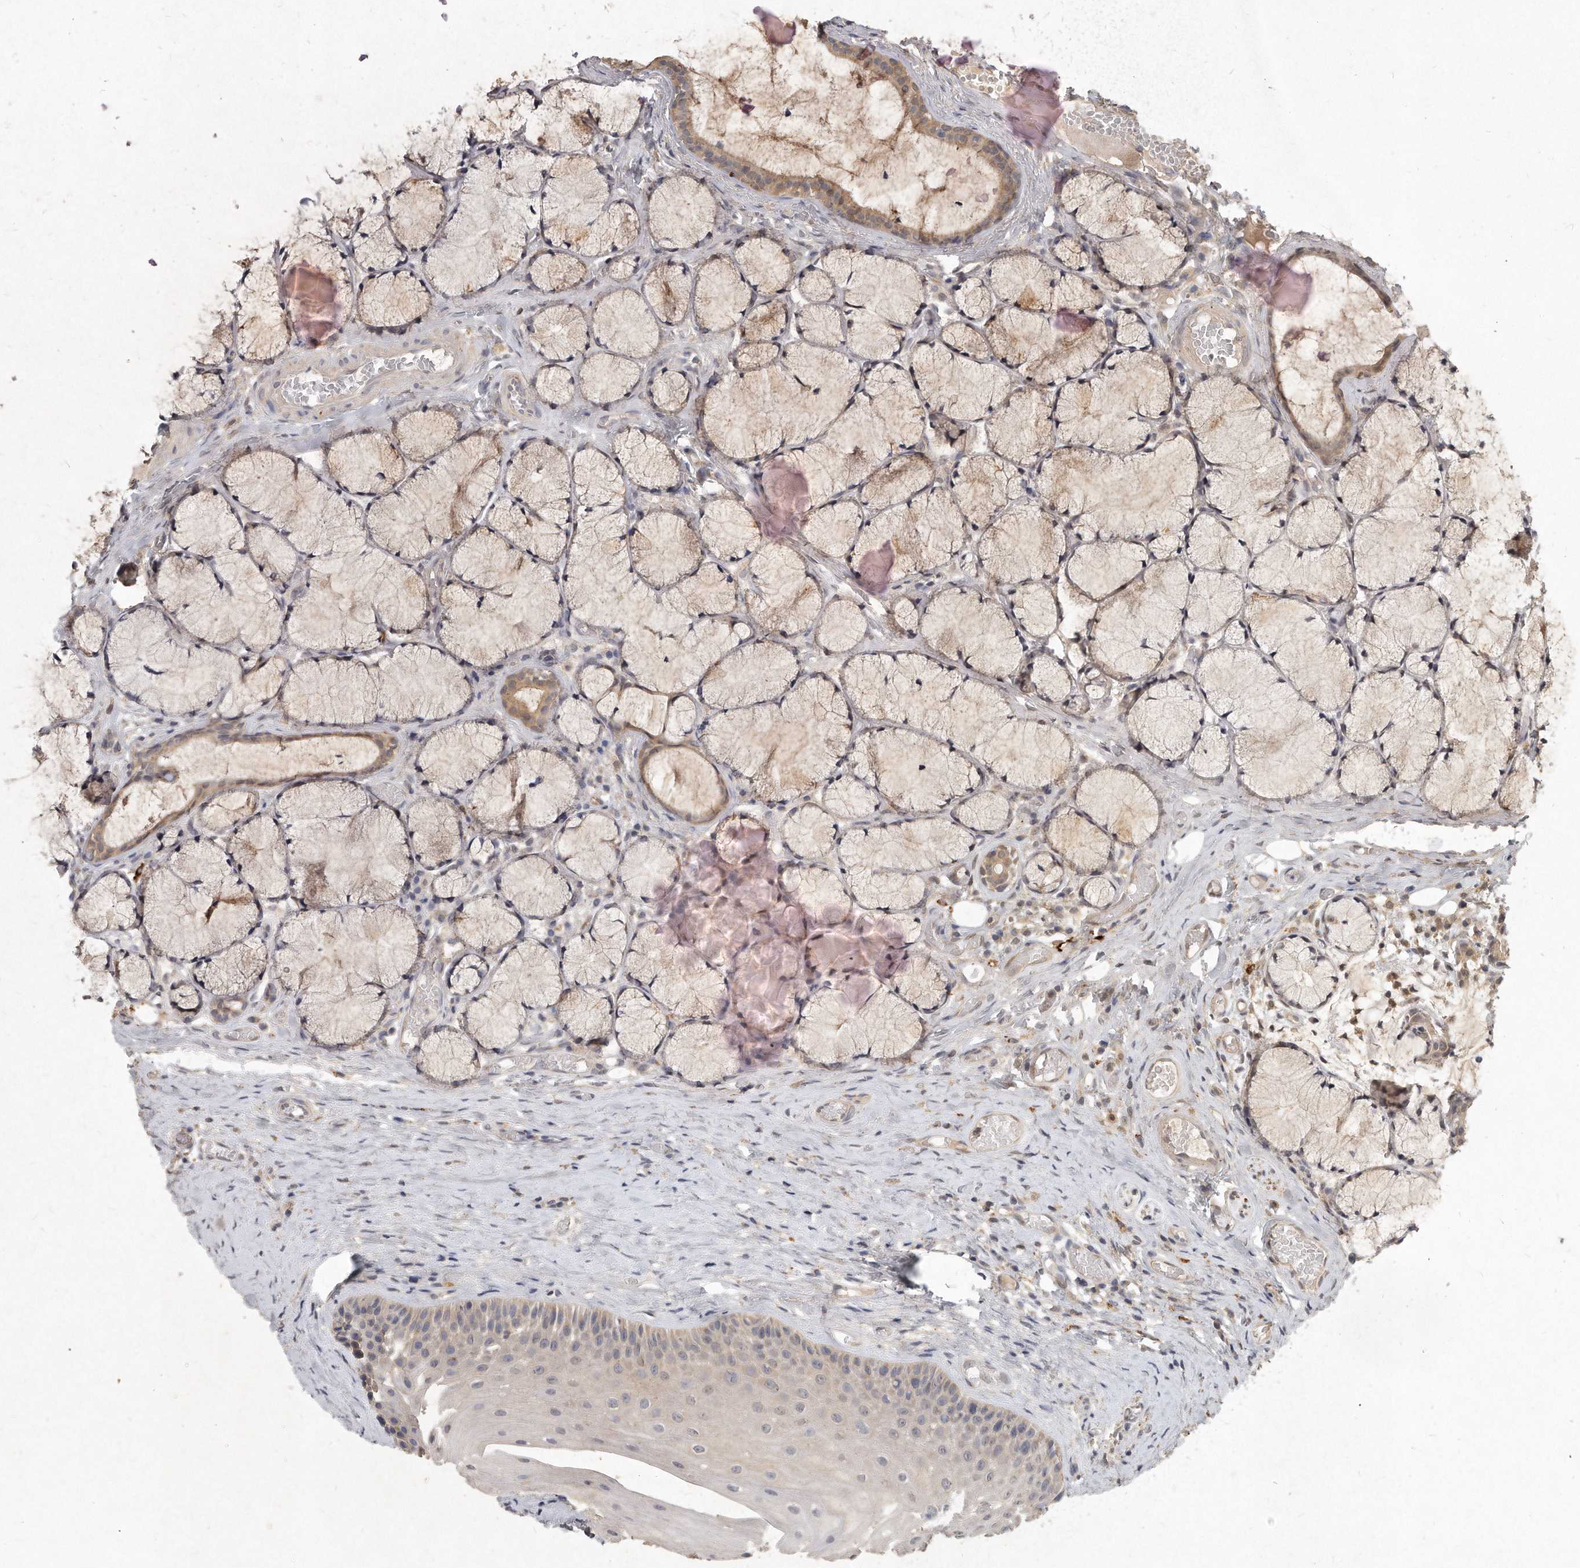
{"staining": {"intensity": "weak", "quantity": "<25%", "location": "cytoplasmic/membranous"}, "tissue": "oral mucosa", "cell_type": "Squamous epithelial cells", "image_type": "normal", "snomed": [{"axis": "morphology", "description": "Normal tissue, NOS"}, {"axis": "topography", "description": "Oral tissue"}], "caption": "Protein analysis of unremarkable oral mucosa displays no significant positivity in squamous epithelial cells. (Brightfield microscopy of DAB immunohistochemistry at high magnification).", "gene": "LGALS8", "patient": {"sex": "male", "age": 66}}